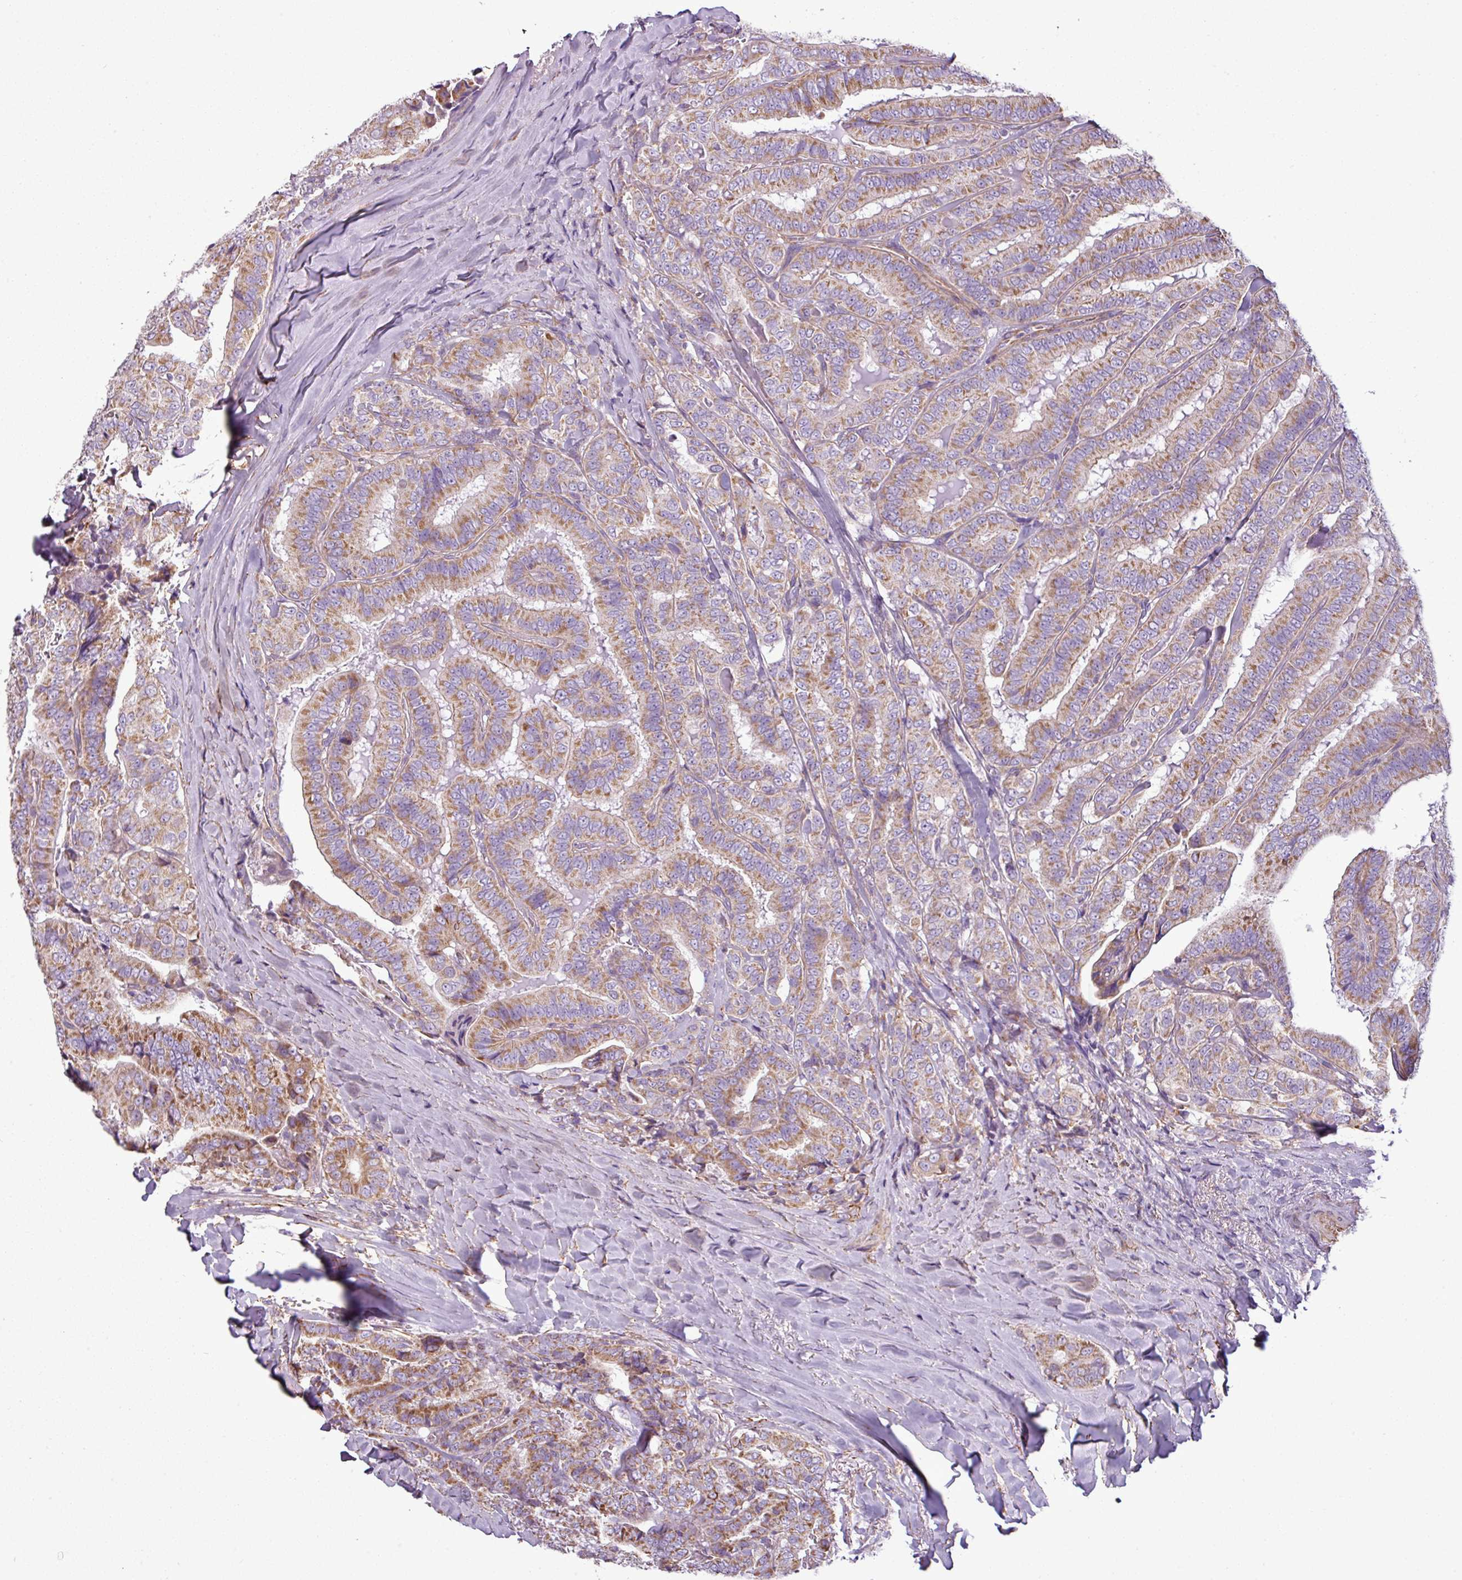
{"staining": {"intensity": "moderate", "quantity": ">75%", "location": "cytoplasmic/membranous"}, "tissue": "thyroid cancer", "cell_type": "Tumor cells", "image_type": "cancer", "snomed": [{"axis": "morphology", "description": "Papillary adenocarcinoma, NOS"}, {"axis": "topography", "description": "Thyroid gland"}], "caption": "Brown immunohistochemical staining in human thyroid papillary adenocarcinoma demonstrates moderate cytoplasmic/membranous positivity in approximately >75% of tumor cells. Nuclei are stained in blue.", "gene": "BTN2A2", "patient": {"sex": "male", "age": 61}}